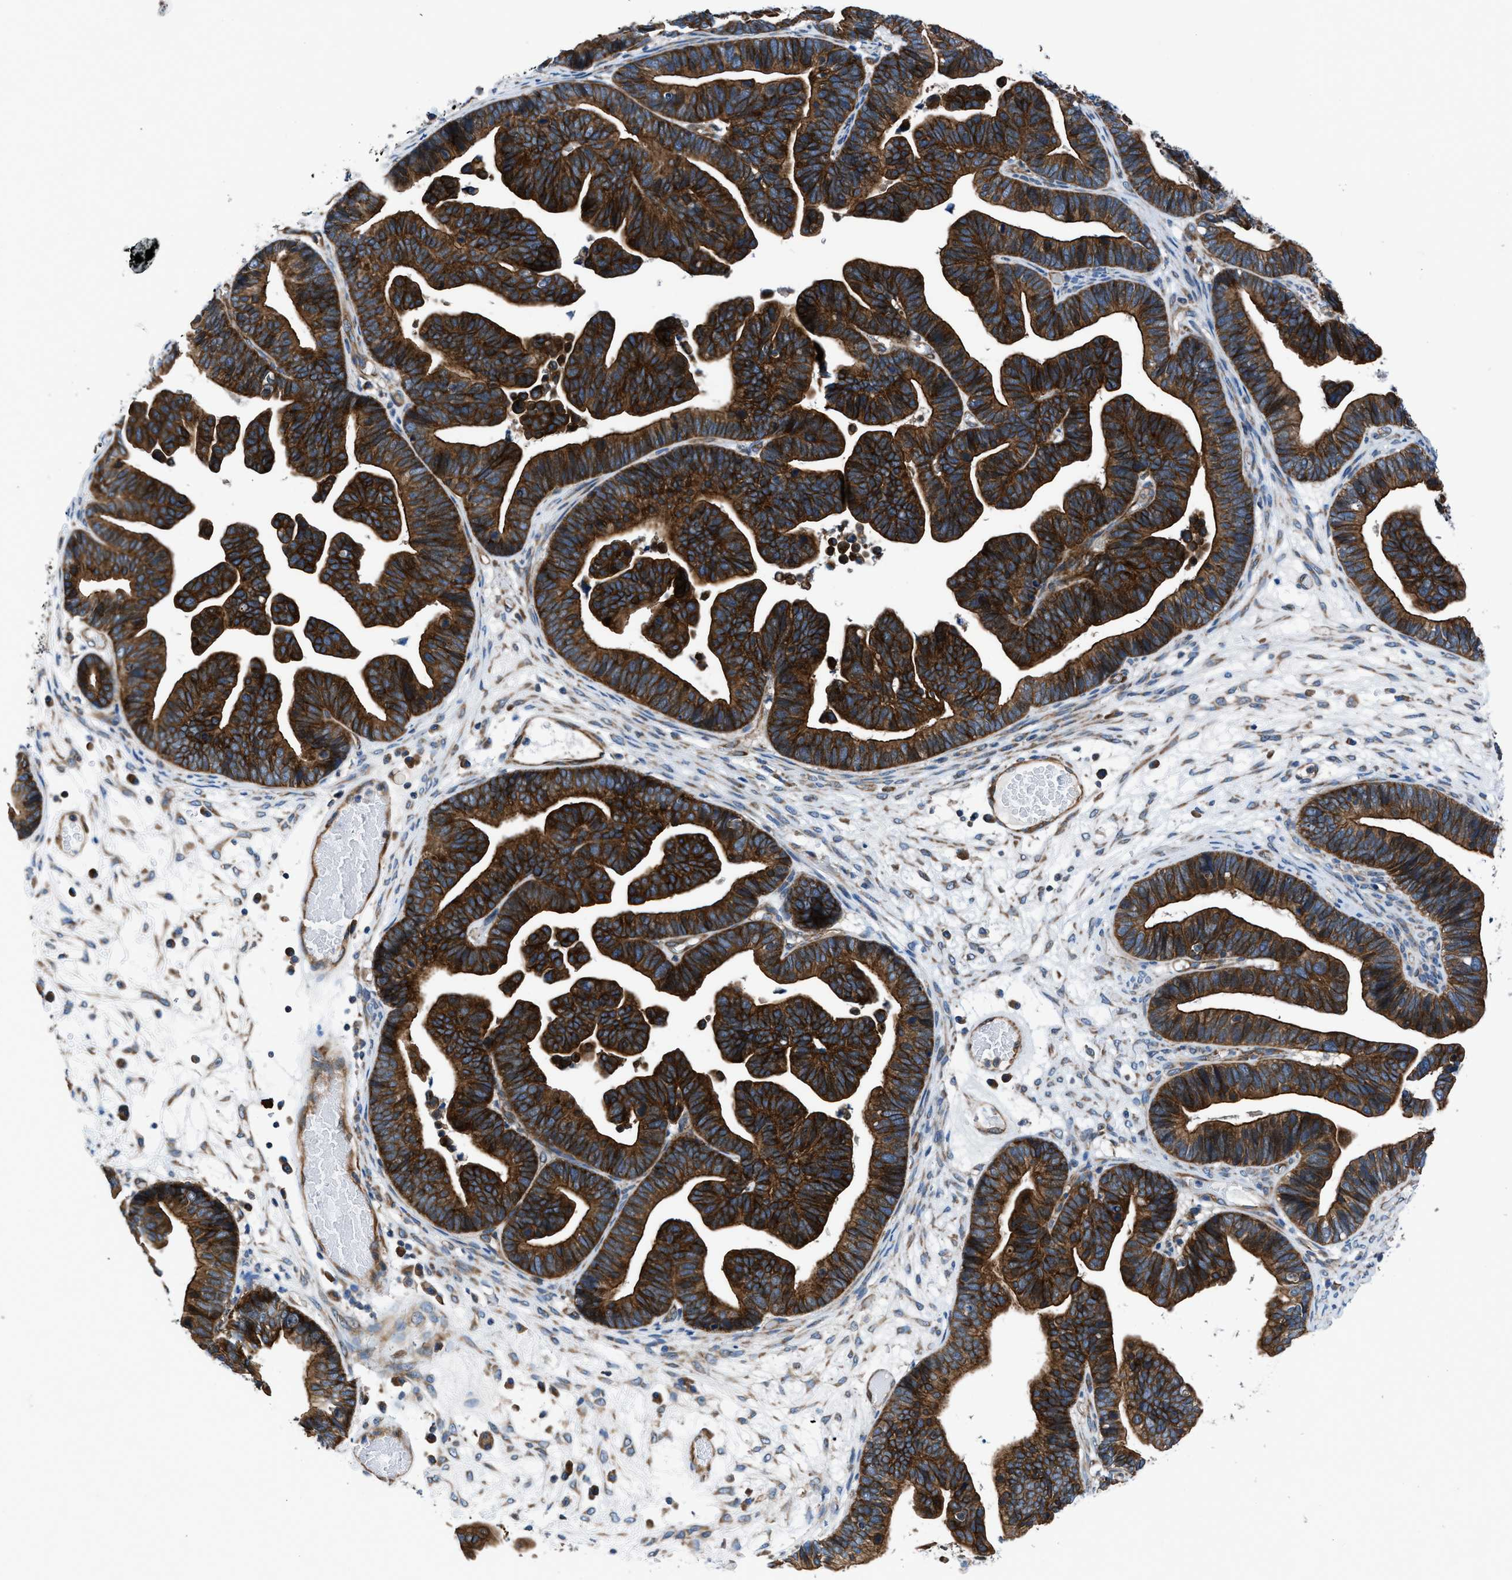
{"staining": {"intensity": "strong", "quantity": ">75%", "location": "cytoplasmic/membranous"}, "tissue": "ovarian cancer", "cell_type": "Tumor cells", "image_type": "cancer", "snomed": [{"axis": "morphology", "description": "Cystadenocarcinoma, serous, NOS"}, {"axis": "topography", "description": "Ovary"}], "caption": "Immunohistochemical staining of ovarian cancer shows strong cytoplasmic/membranous protein staining in approximately >75% of tumor cells.", "gene": "TRIP4", "patient": {"sex": "female", "age": 56}}